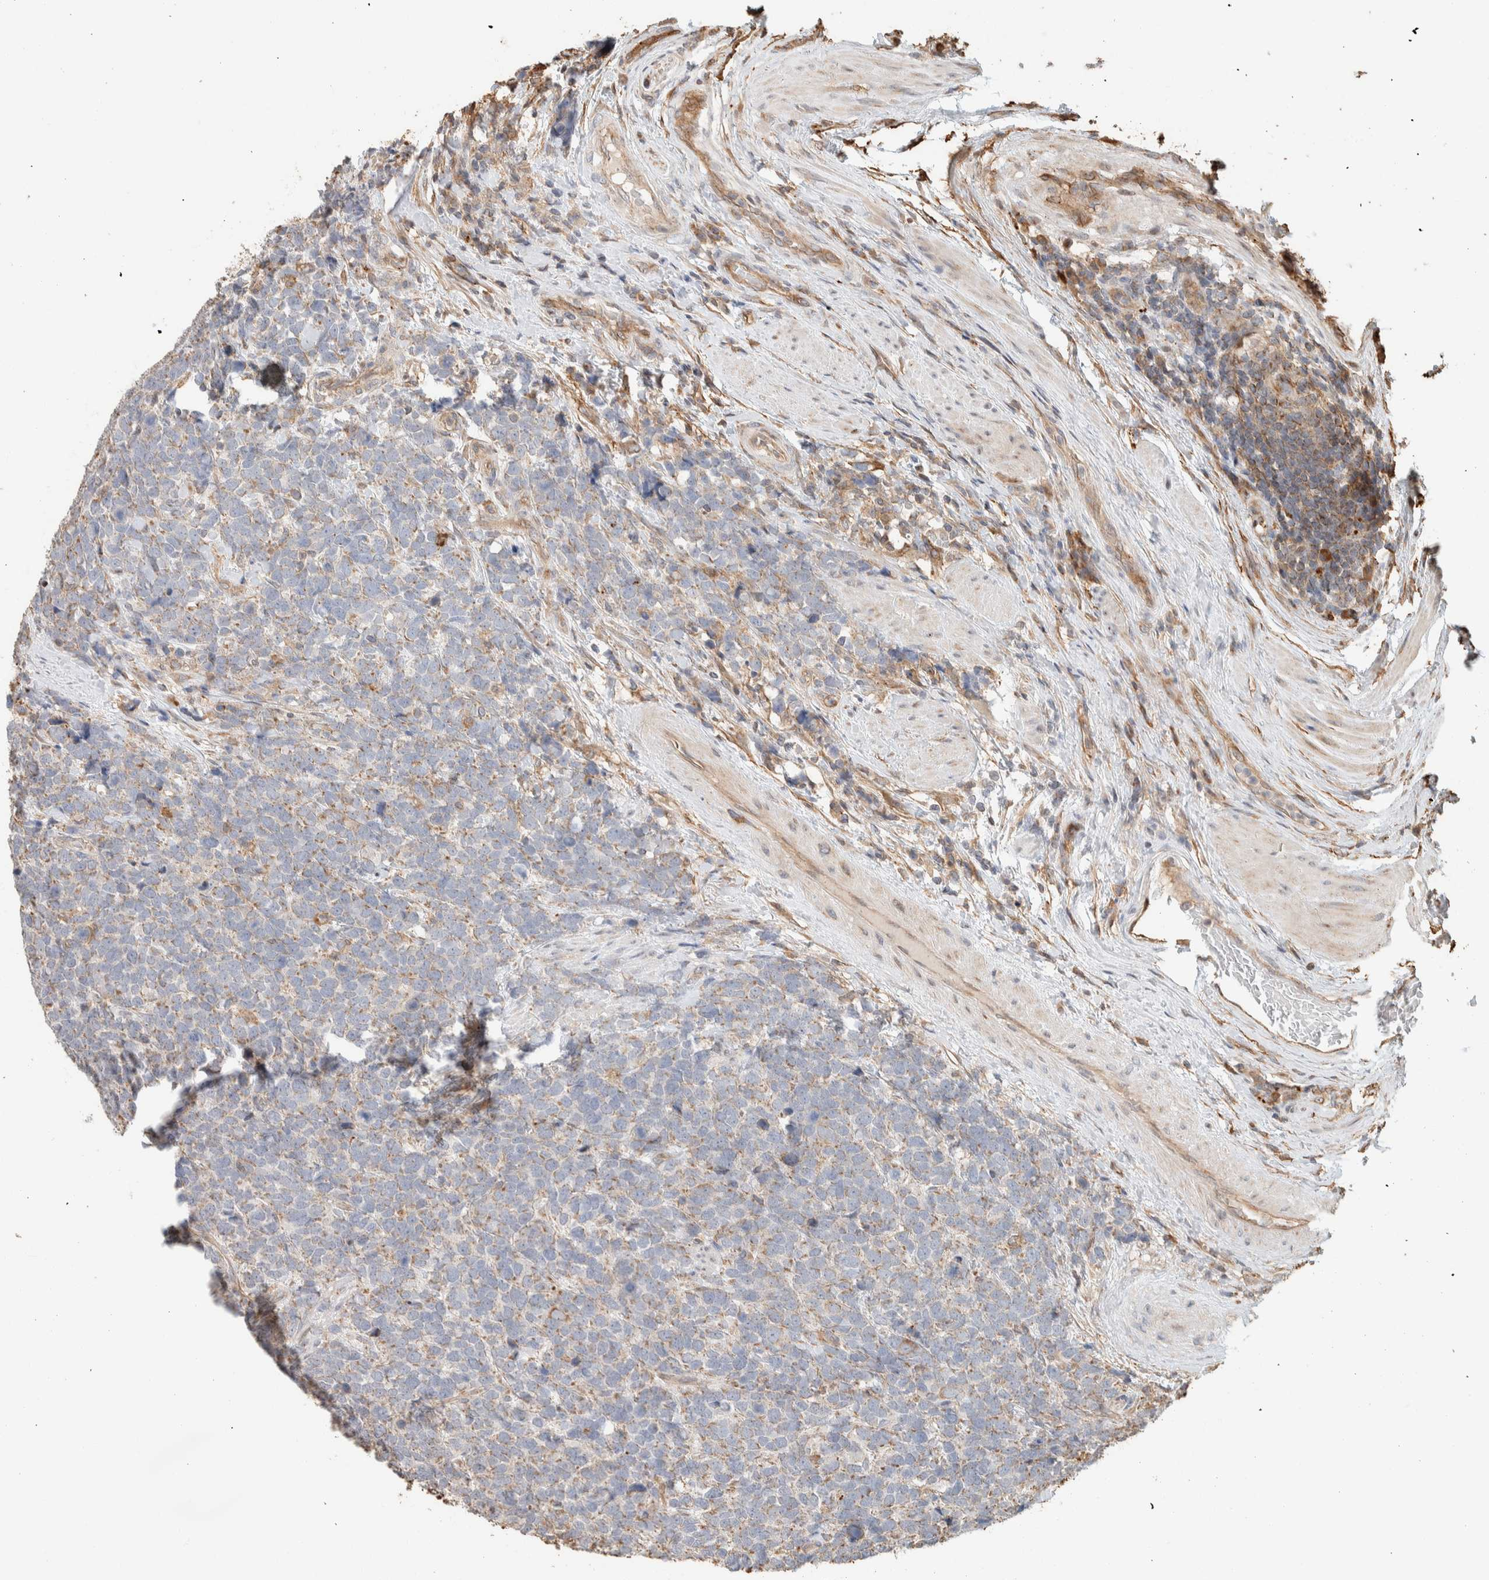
{"staining": {"intensity": "moderate", "quantity": "<25%", "location": "cytoplasmic/membranous"}, "tissue": "urothelial cancer", "cell_type": "Tumor cells", "image_type": "cancer", "snomed": [{"axis": "morphology", "description": "Urothelial carcinoma, High grade"}, {"axis": "topography", "description": "Urinary bladder"}], "caption": "Urothelial carcinoma (high-grade) stained for a protein (brown) shows moderate cytoplasmic/membranous positive positivity in approximately <25% of tumor cells.", "gene": "KIF9", "patient": {"sex": "female", "age": 82}}